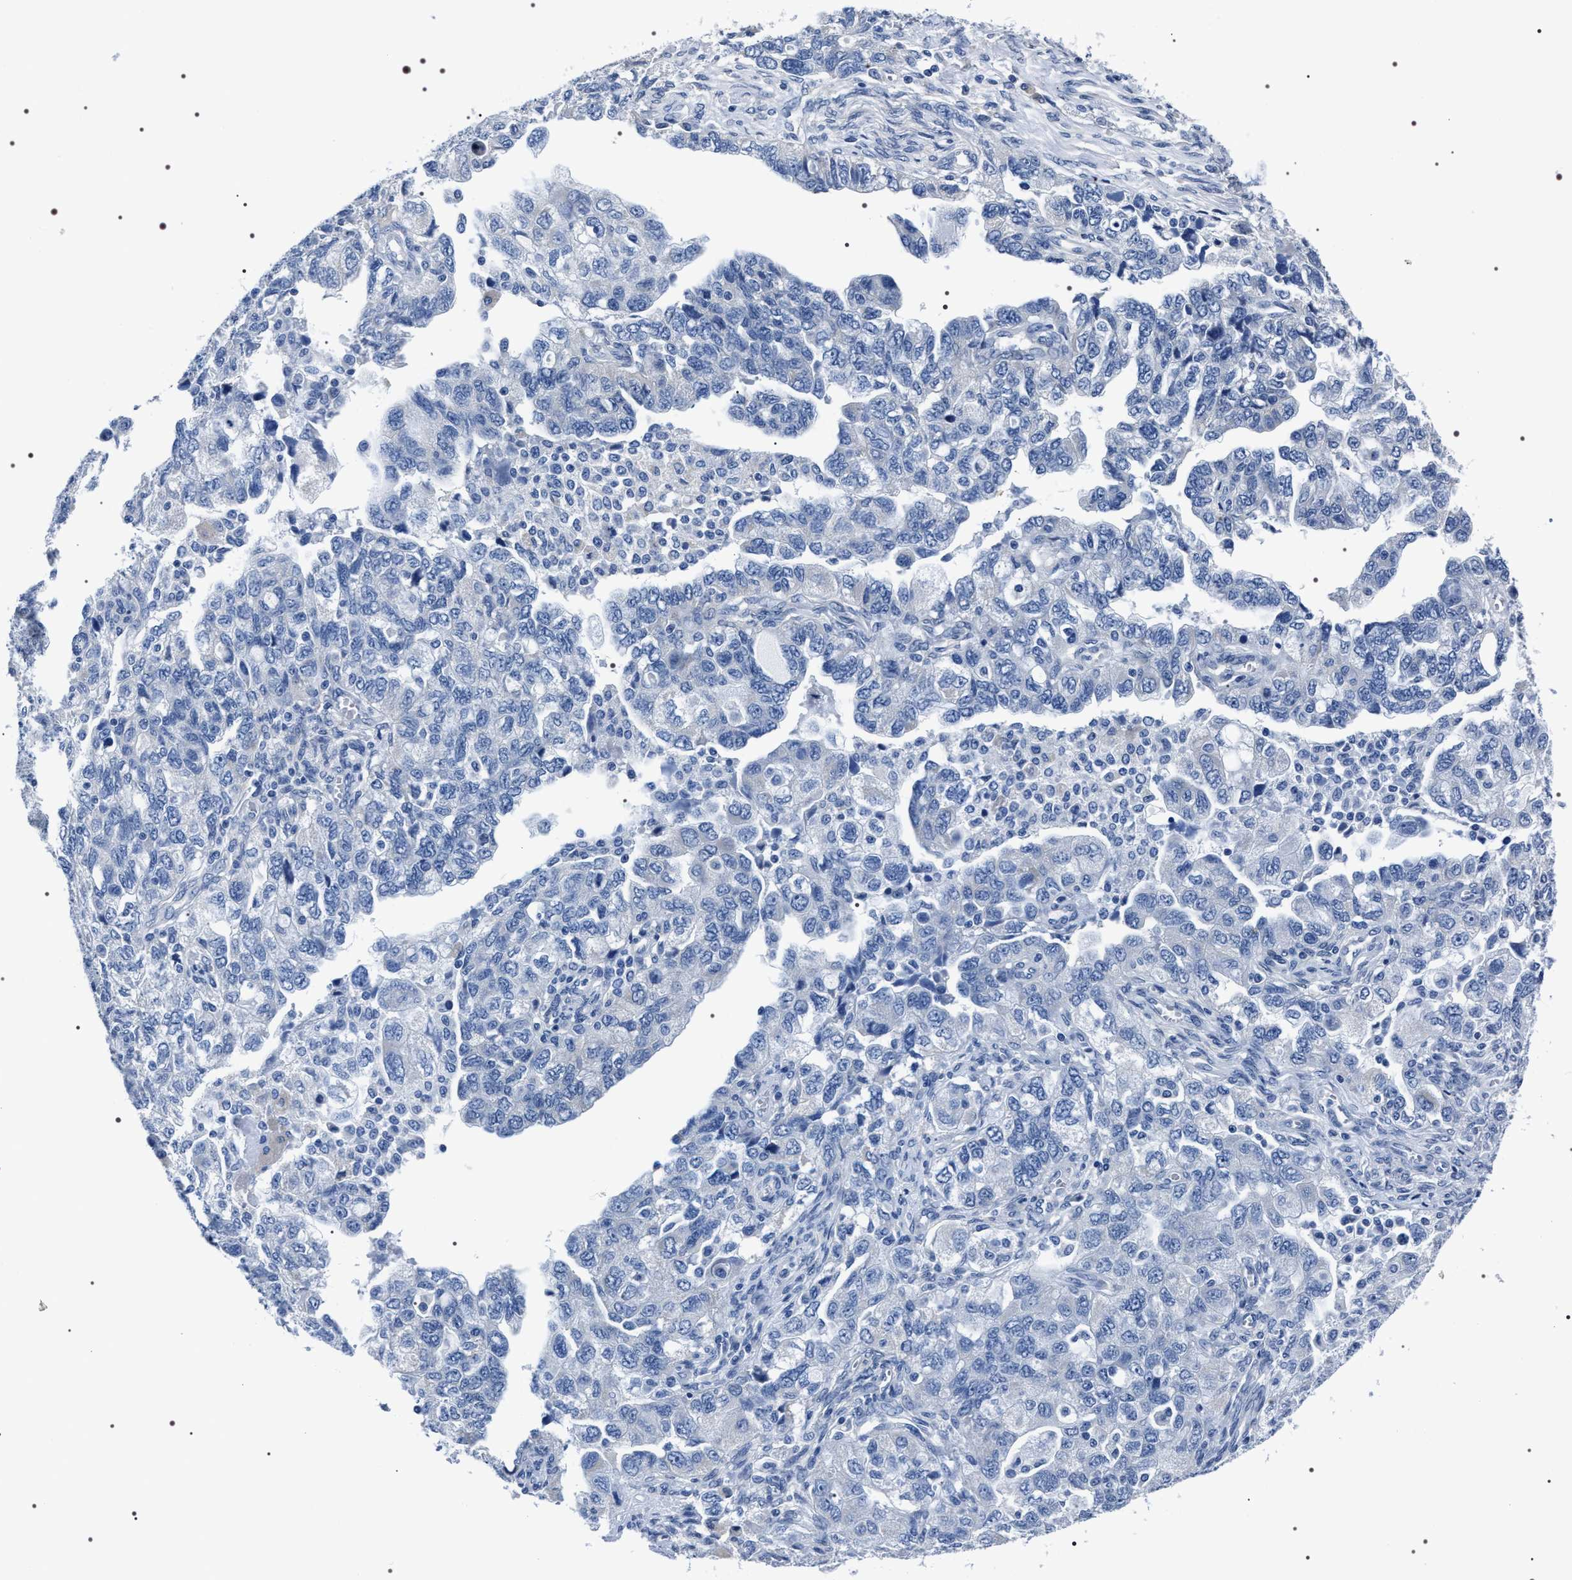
{"staining": {"intensity": "negative", "quantity": "none", "location": "none"}, "tissue": "ovarian cancer", "cell_type": "Tumor cells", "image_type": "cancer", "snomed": [{"axis": "morphology", "description": "Carcinoma, NOS"}, {"axis": "morphology", "description": "Cystadenocarcinoma, serous, NOS"}, {"axis": "topography", "description": "Ovary"}], "caption": "The micrograph exhibits no significant expression in tumor cells of ovarian serous cystadenocarcinoma. (Immunohistochemistry (ihc), brightfield microscopy, high magnification).", "gene": "ADH4", "patient": {"sex": "female", "age": 69}}